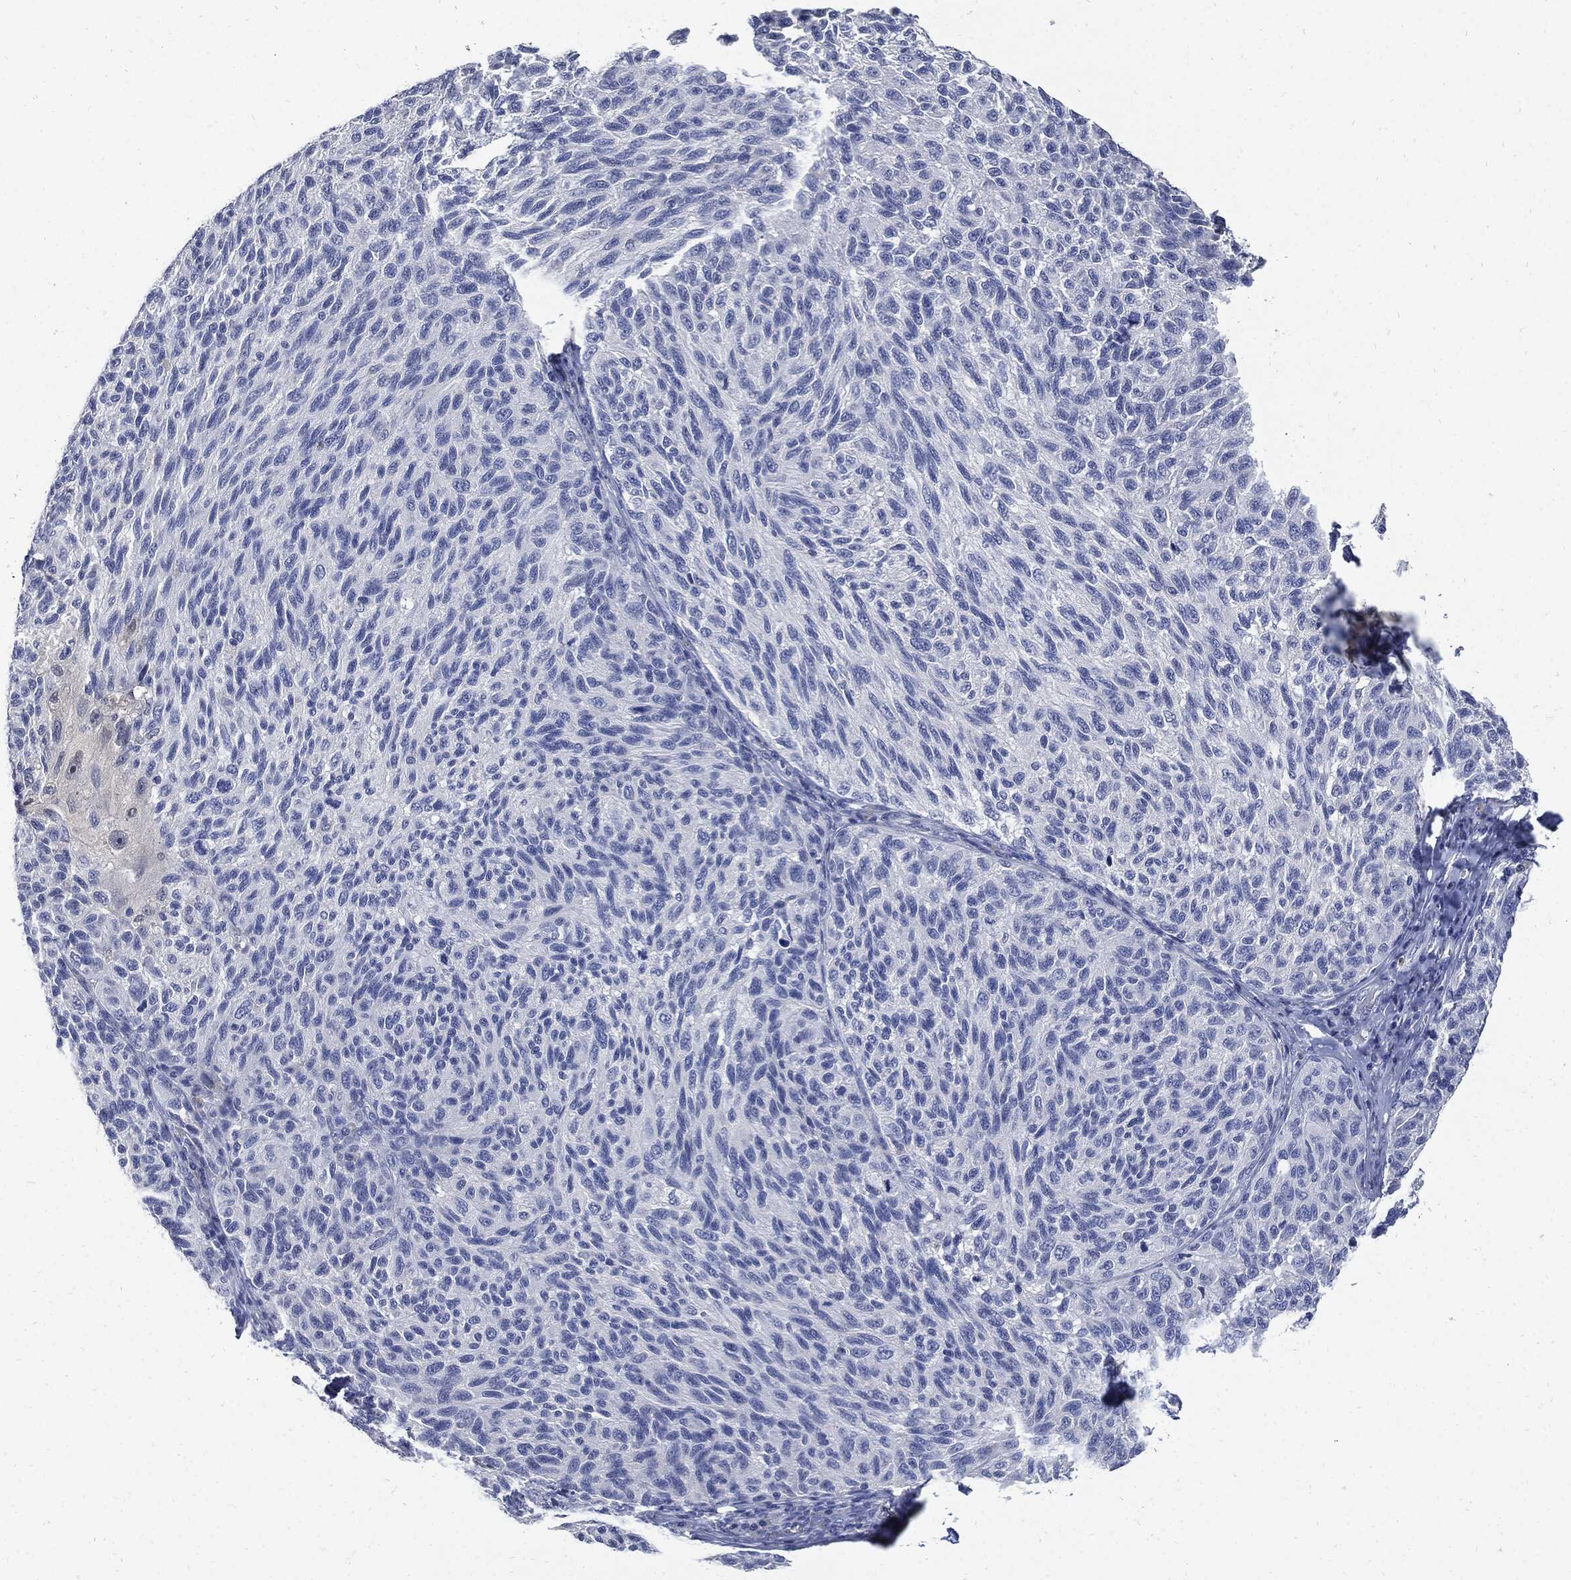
{"staining": {"intensity": "negative", "quantity": "none", "location": "none"}, "tissue": "melanoma", "cell_type": "Tumor cells", "image_type": "cancer", "snomed": [{"axis": "morphology", "description": "Malignant melanoma, NOS"}, {"axis": "topography", "description": "Skin"}], "caption": "An immunohistochemistry image of malignant melanoma is shown. There is no staining in tumor cells of malignant melanoma.", "gene": "CPE", "patient": {"sex": "female", "age": 73}}